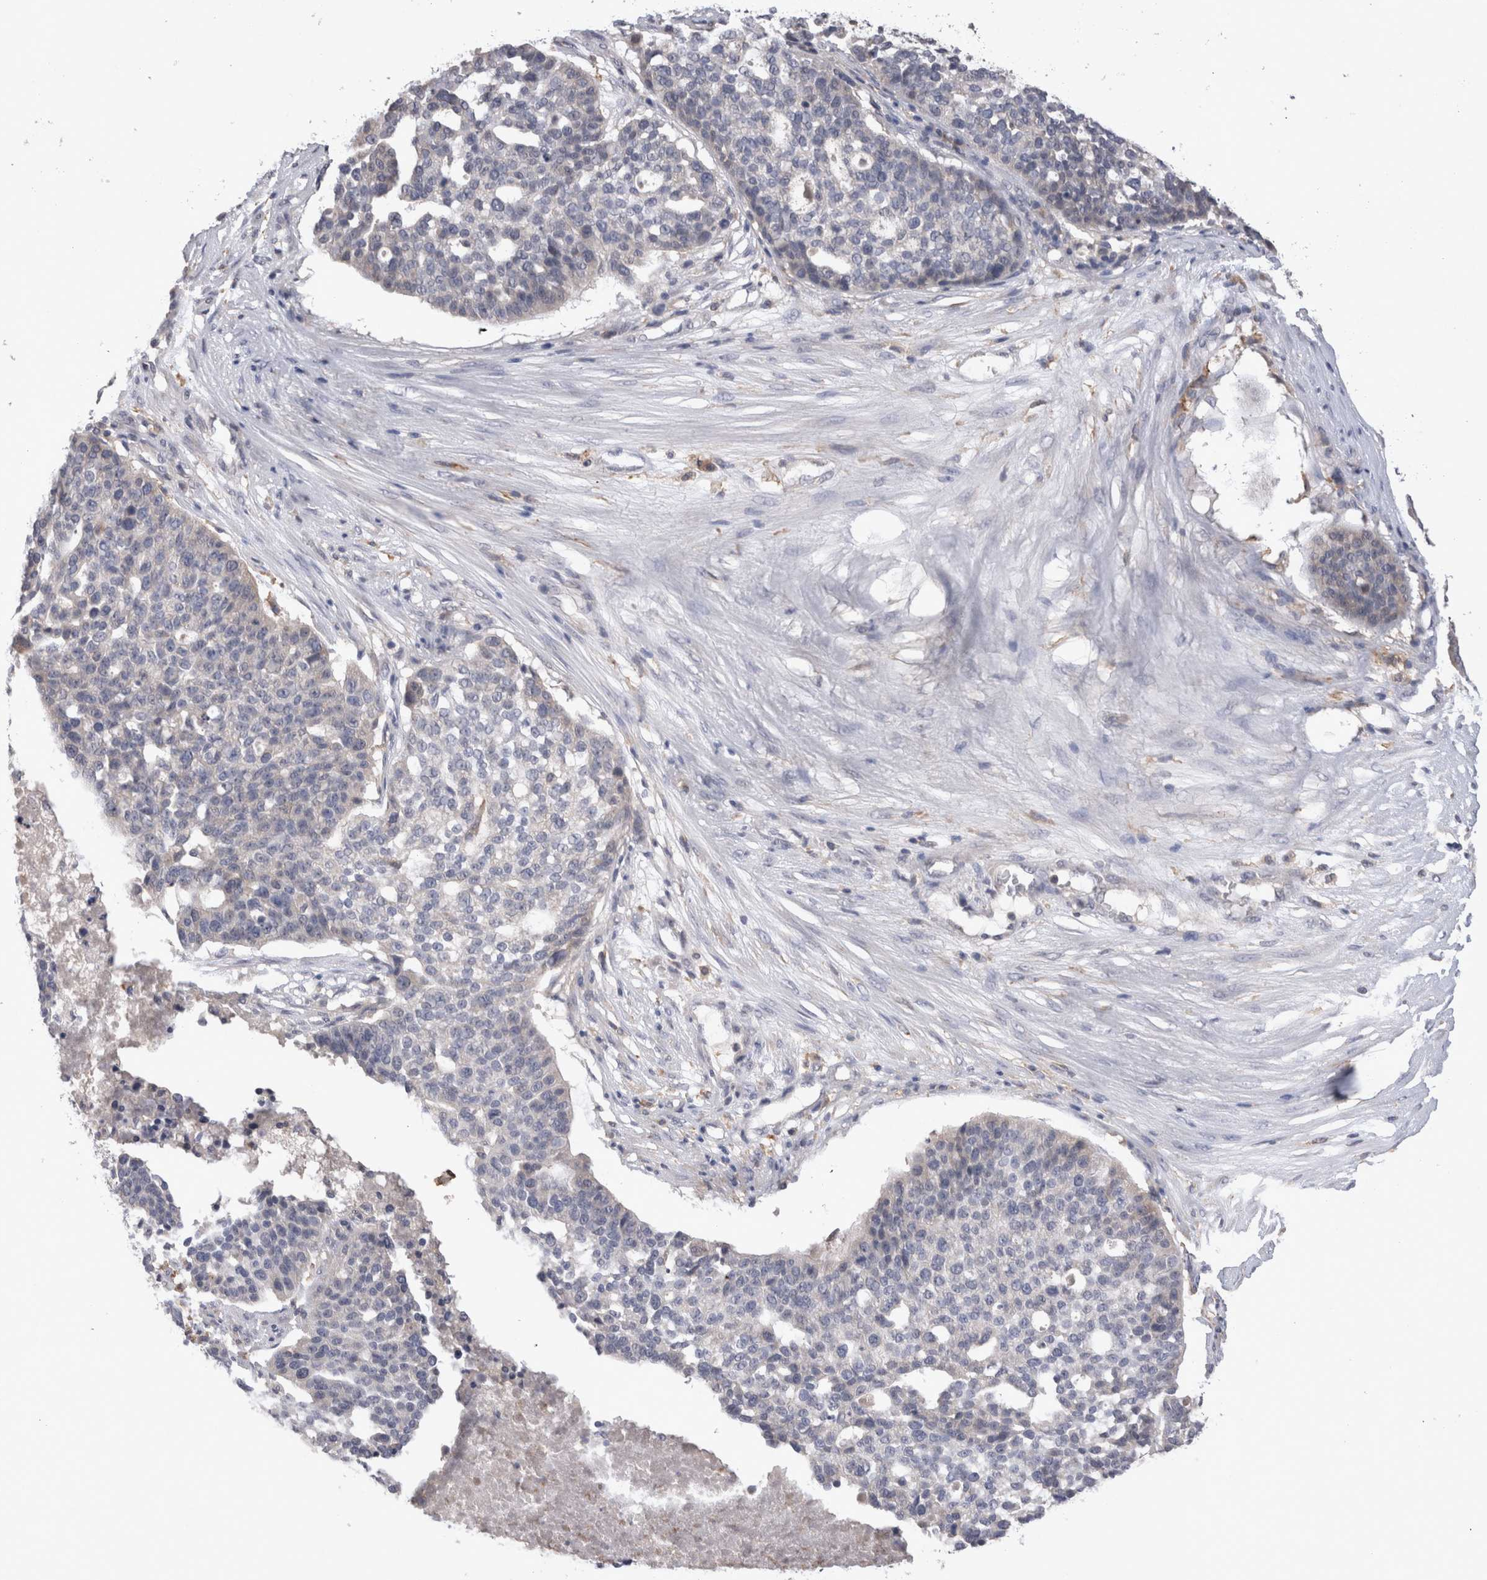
{"staining": {"intensity": "negative", "quantity": "none", "location": "none"}, "tissue": "ovarian cancer", "cell_type": "Tumor cells", "image_type": "cancer", "snomed": [{"axis": "morphology", "description": "Cystadenocarcinoma, serous, NOS"}, {"axis": "topography", "description": "Ovary"}], "caption": "Immunohistochemical staining of ovarian cancer demonstrates no significant staining in tumor cells. (DAB (3,3'-diaminobenzidine) immunohistochemistry, high magnification).", "gene": "VSIG4", "patient": {"sex": "female", "age": 59}}